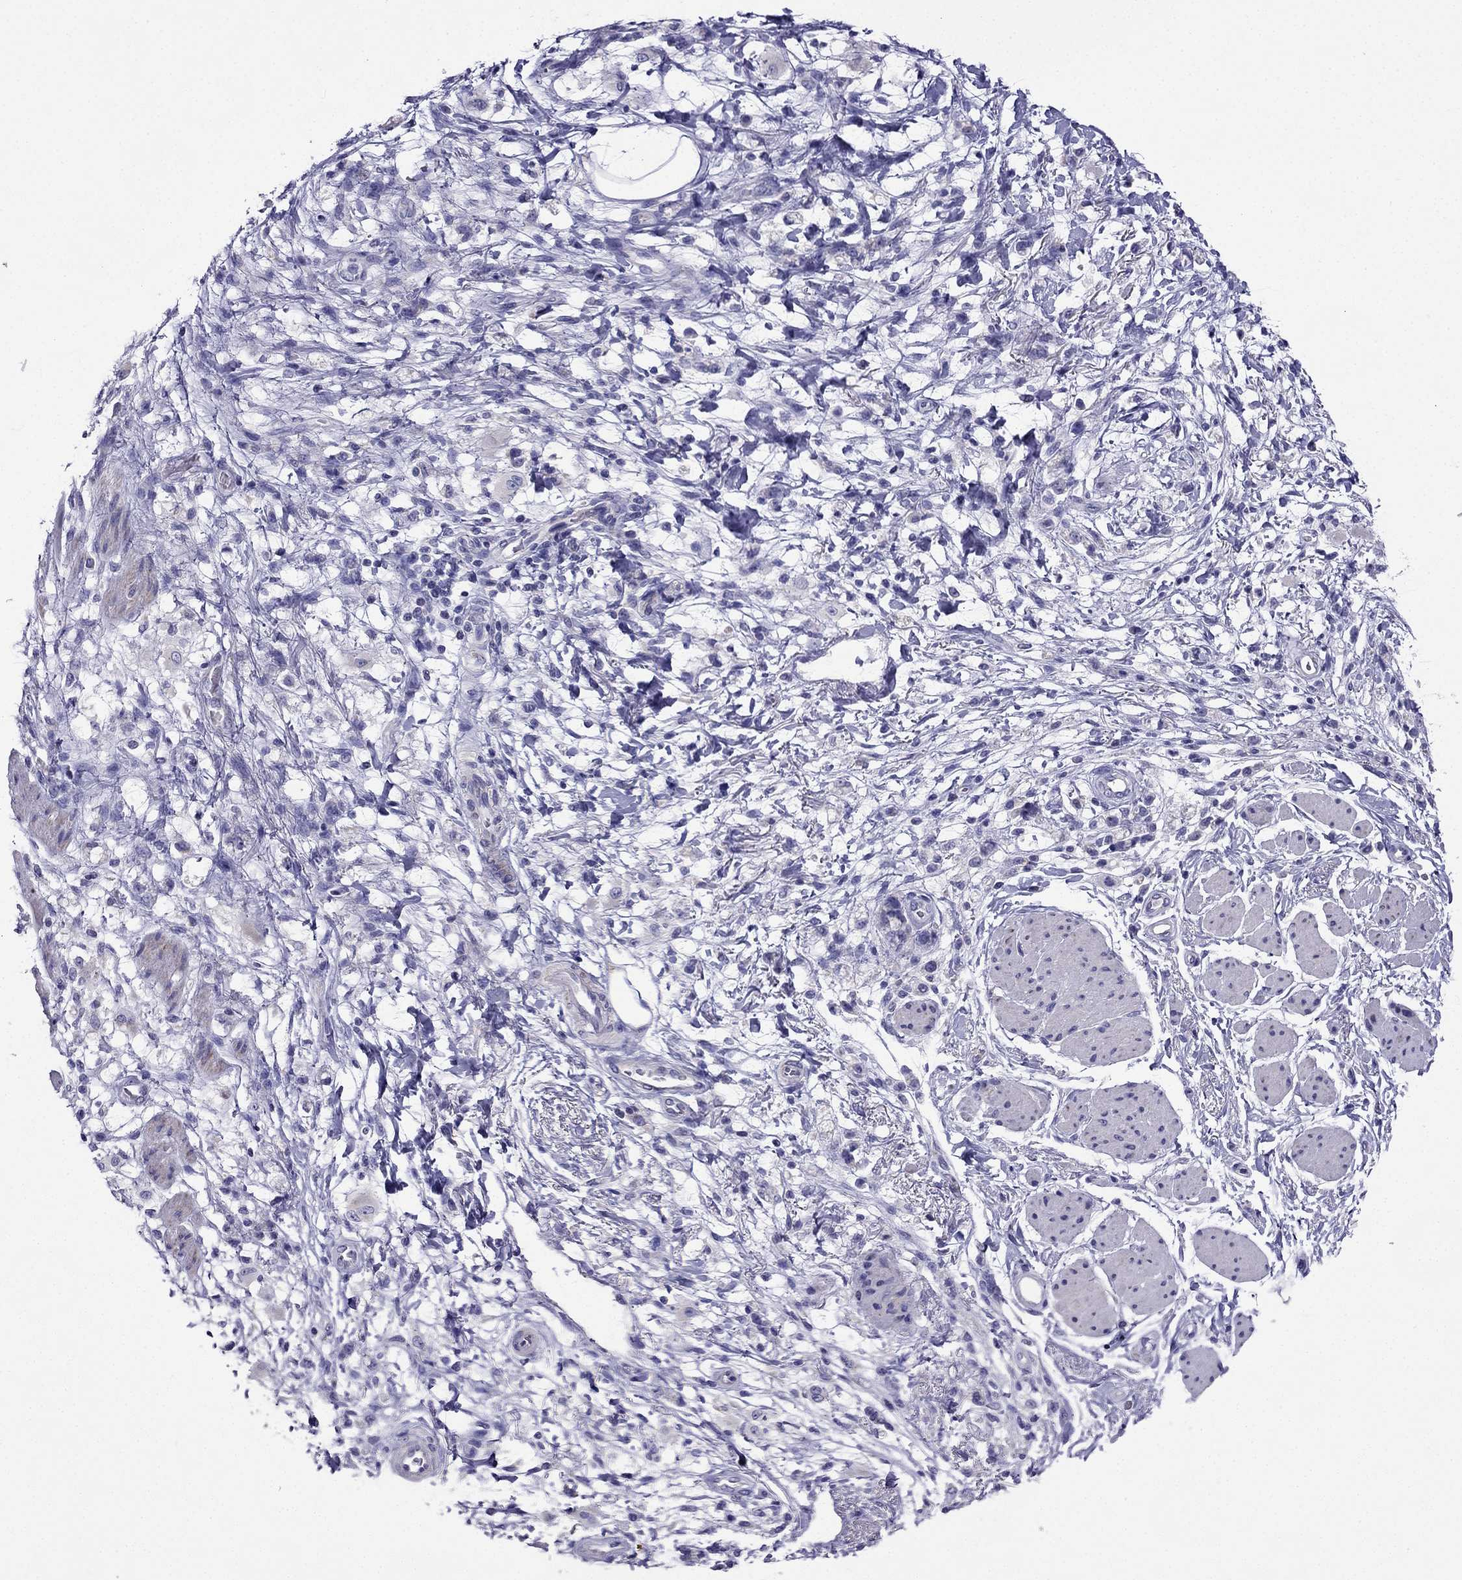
{"staining": {"intensity": "negative", "quantity": "none", "location": "none"}, "tissue": "stomach cancer", "cell_type": "Tumor cells", "image_type": "cancer", "snomed": [{"axis": "morphology", "description": "Adenocarcinoma, NOS"}, {"axis": "topography", "description": "Stomach"}], "caption": "Tumor cells are negative for protein expression in human stomach cancer.", "gene": "KIF5A", "patient": {"sex": "female", "age": 60}}